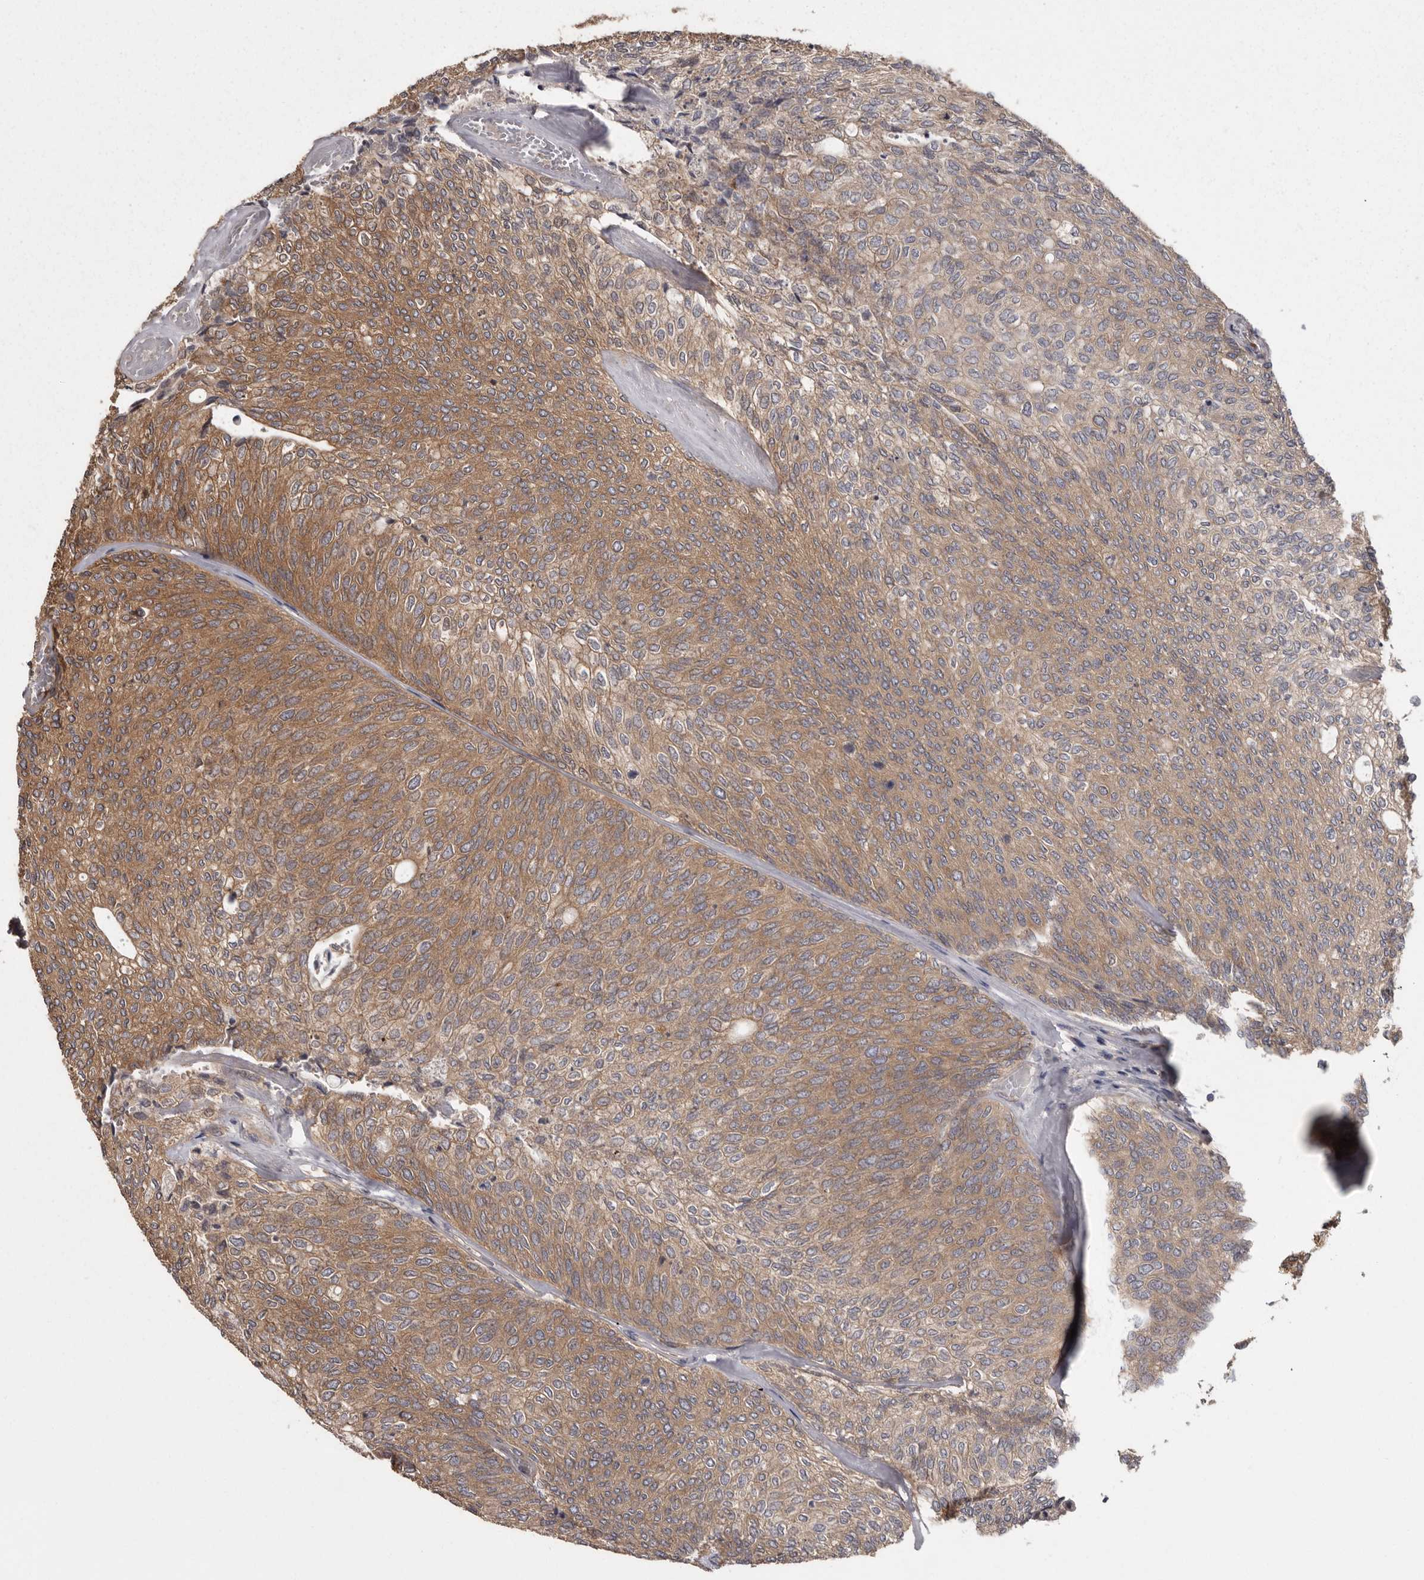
{"staining": {"intensity": "strong", "quantity": "25%-75%", "location": "cytoplasmic/membranous"}, "tissue": "urothelial cancer", "cell_type": "Tumor cells", "image_type": "cancer", "snomed": [{"axis": "morphology", "description": "Urothelial carcinoma, Low grade"}, {"axis": "topography", "description": "Urinary bladder"}], "caption": "Immunohistochemistry (IHC) of urothelial carcinoma (low-grade) shows high levels of strong cytoplasmic/membranous expression in approximately 25%-75% of tumor cells.", "gene": "DARS1", "patient": {"sex": "female", "age": 79}}